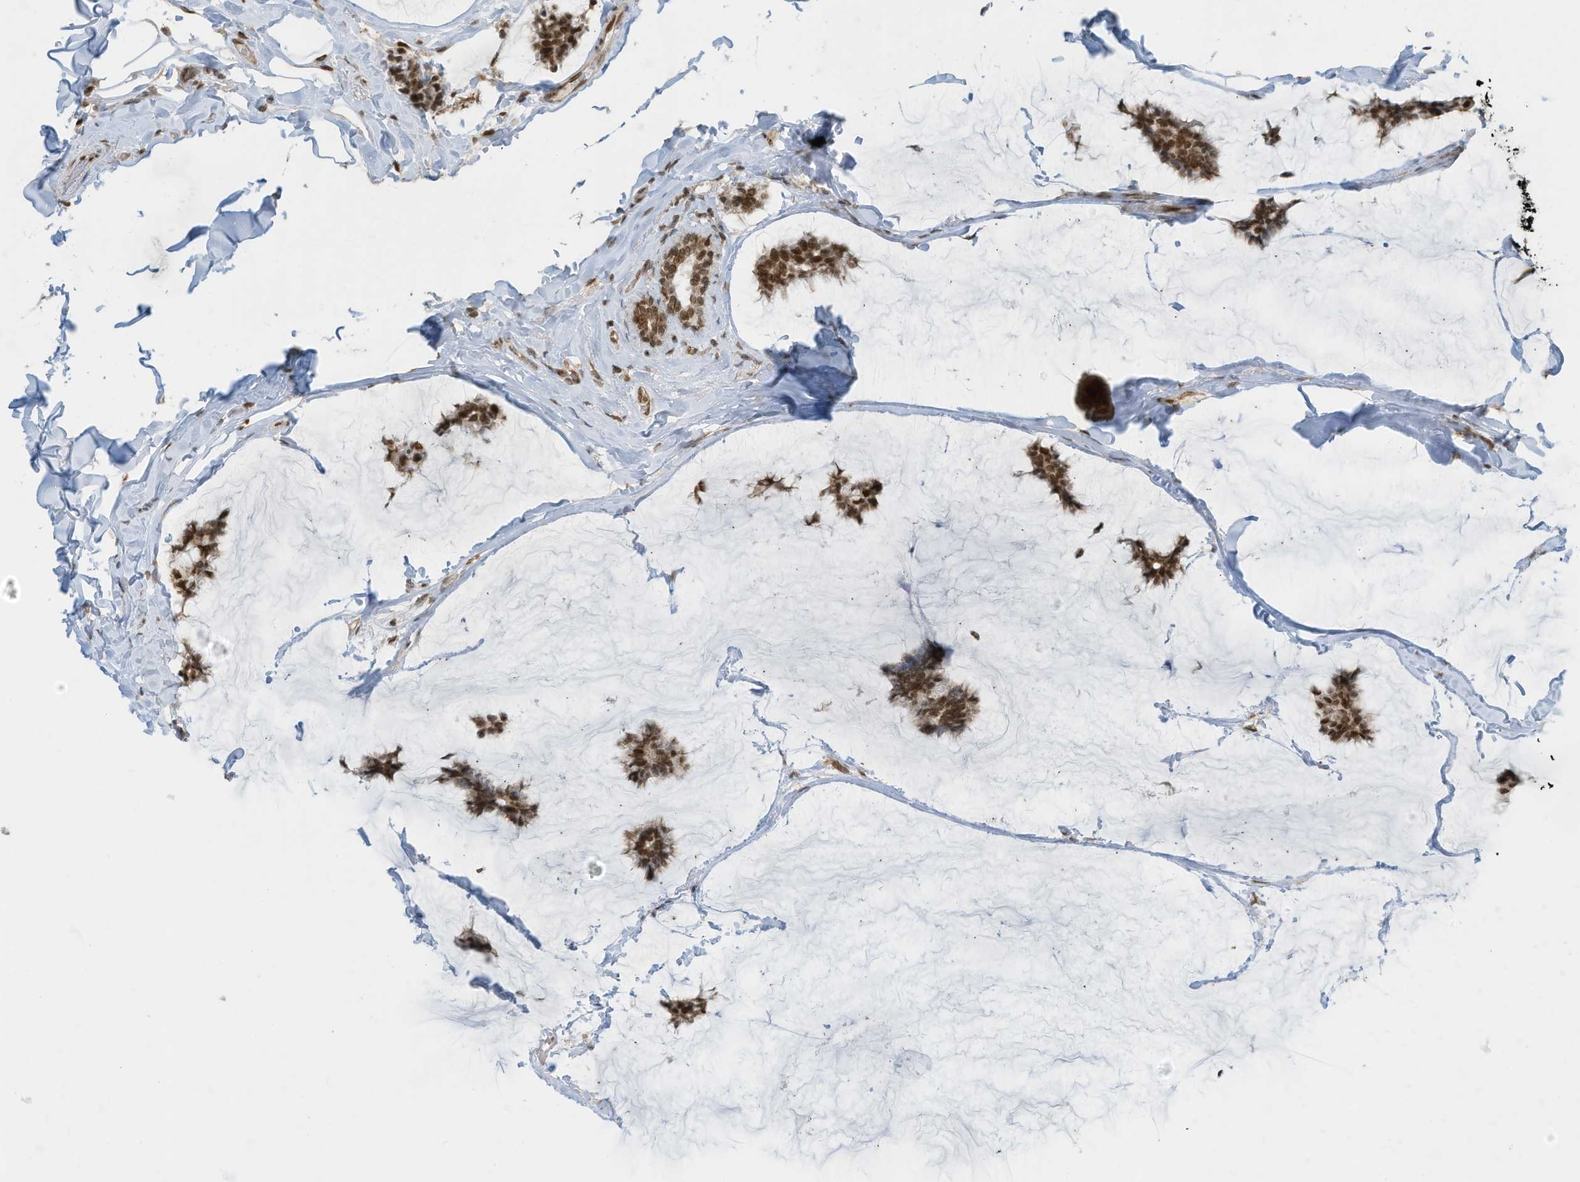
{"staining": {"intensity": "strong", "quantity": ">75%", "location": "nuclear"}, "tissue": "breast cancer", "cell_type": "Tumor cells", "image_type": "cancer", "snomed": [{"axis": "morphology", "description": "Duct carcinoma"}, {"axis": "topography", "description": "Breast"}], "caption": "High-power microscopy captured an IHC micrograph of breast infiltrating ductal carcinoma, revealing strong nuclear staining in approximately >75% of tumor cells.", "gene": "KPNB1", "patient": {"sex": "female", "age": 93}}